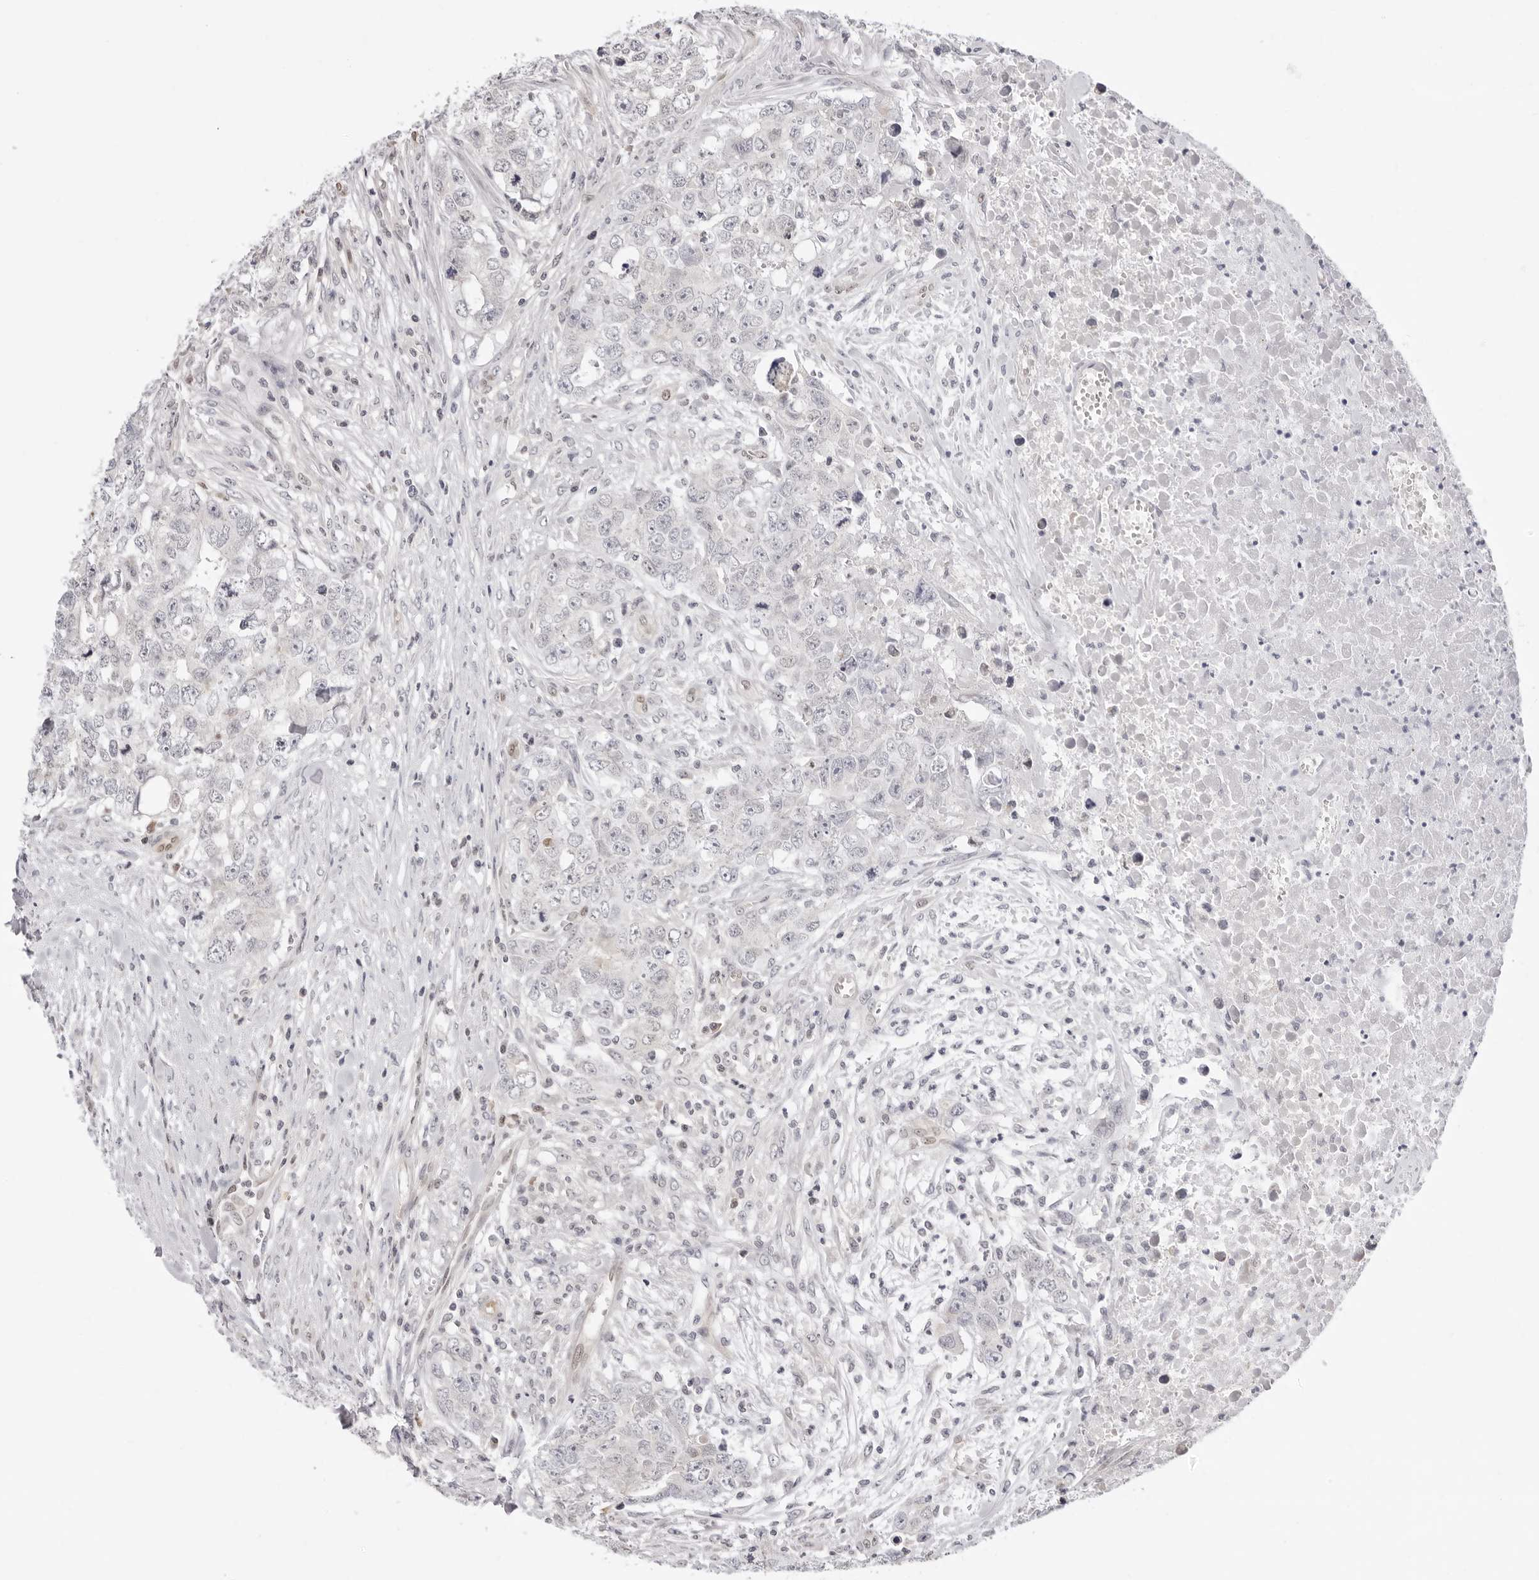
{"staining": {"intensity": "negative", "quantity": "none", "location": "none"}, "tissue": "testis cancer", "cell_type": "Tumor cells", "image_type": "cancer", "snomed": [{"axis": "morphology", "description": "Carcinoma, Embryonal, NOS"}, {"axis": "topography", "description": "Testis"}], "caption": "This micrograph is of testis cancer (embryonal carcinoma) stained with immunohistochemistry (IHC) to label a protein in brown with the nuclei are counter-stained blue. There is no expression in tumor cells.", "gene": "FDPS", "patient": {"sex": "male", "age": 28}}